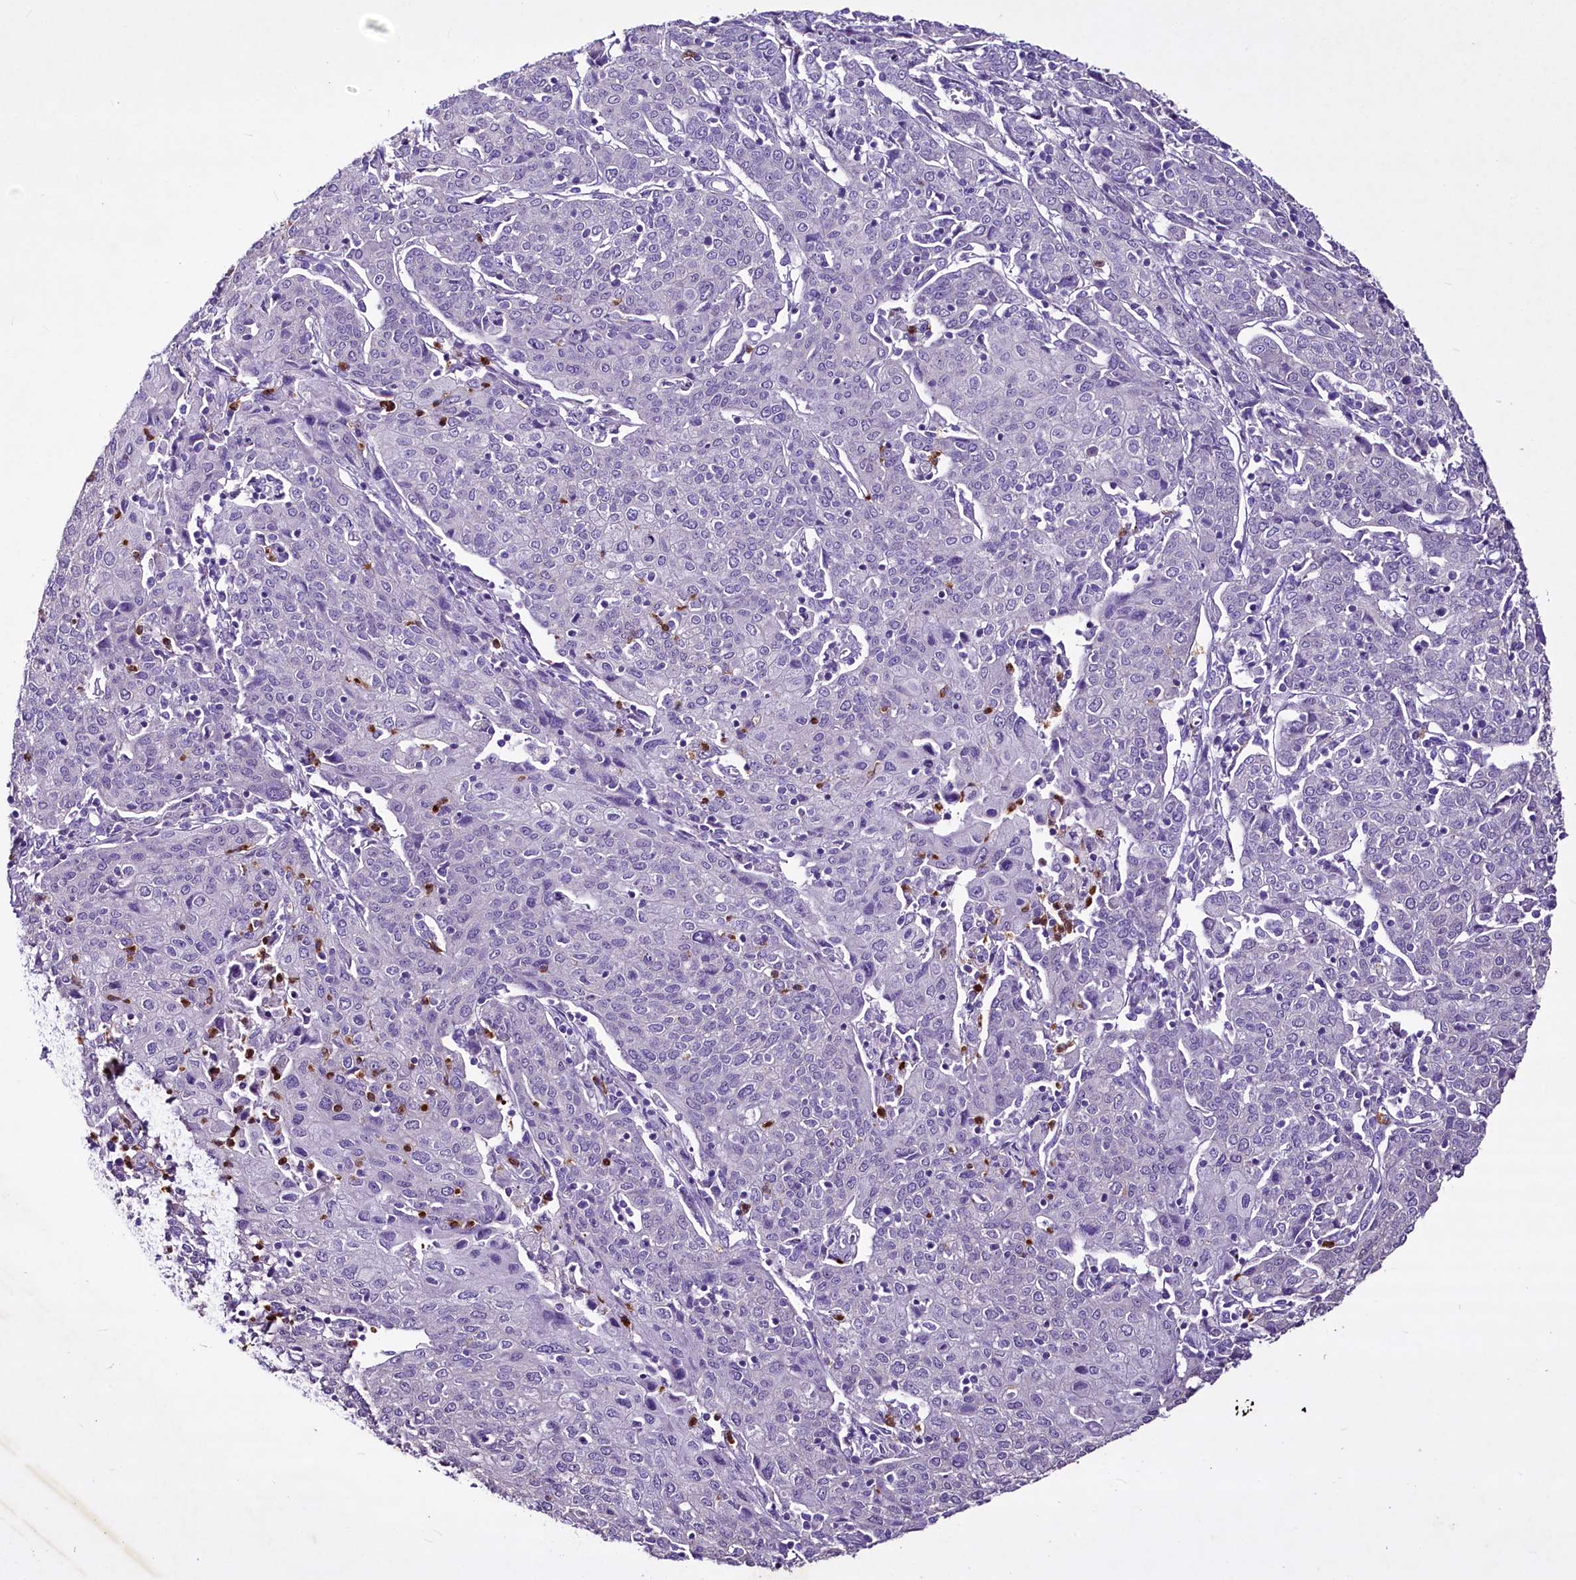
{"staining": {"intensity": "negative", "quantity": "none", "location": "none"}, "tissue": "cervical cancer", "cell_type": "Tumor cells", "image_type": "cancer", "snomed": [{"axis": "morphology", "description": "Squamous cell carcinoma, NOS"}, {"axis": "topography", "description": "Cervix"}], "caption": "Histopathology image shows no protein positivity in tumor cells of cervical cancer (squamous cell carcinoma) tissue.", "gene": "FAM209B", "patient": {"sex": "female", "age": 67}}